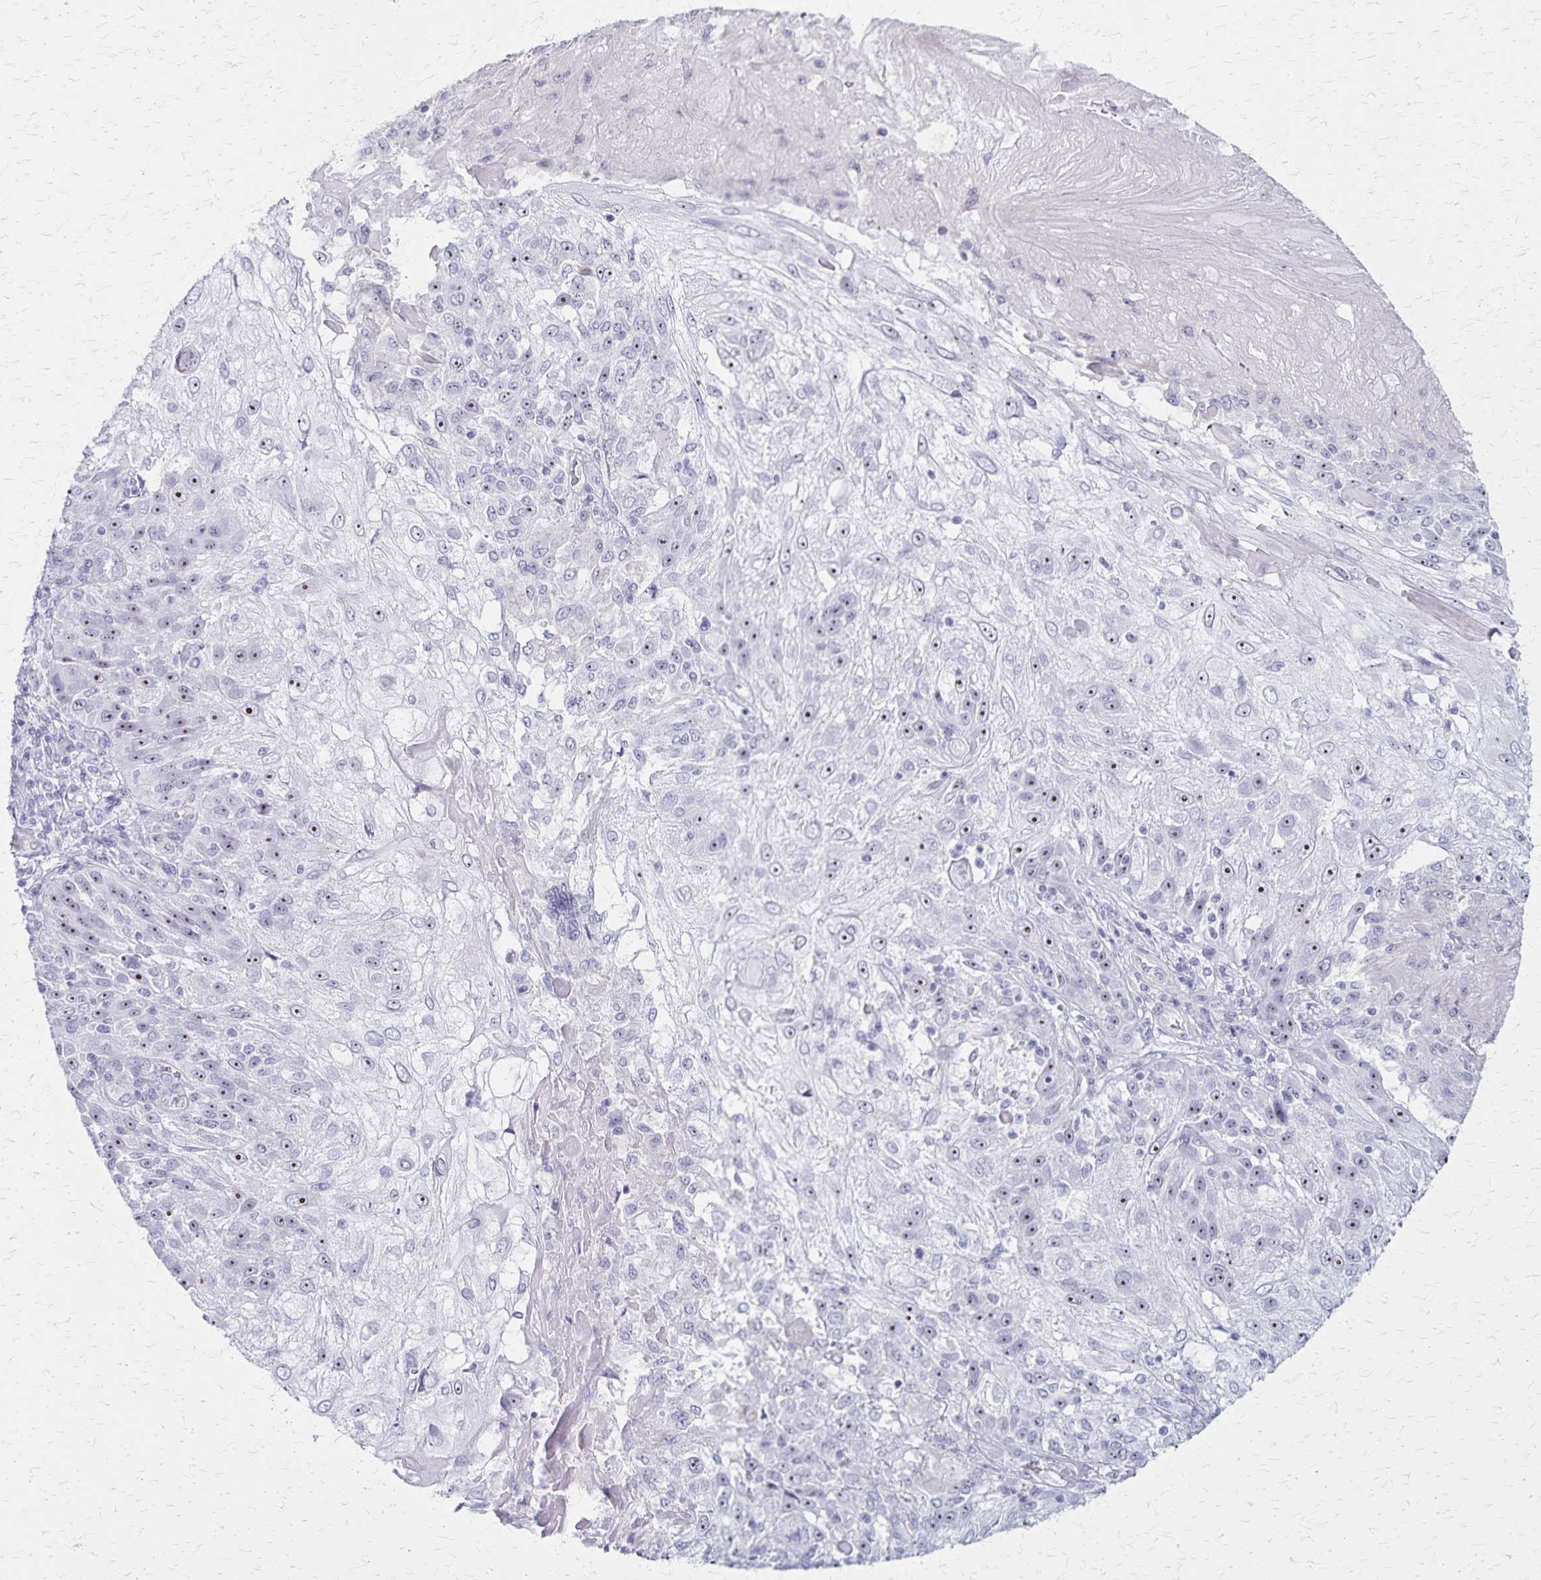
{"staining": {"intensity": "weak", "quantity": "25%-75%", "location": "nuclear"}, "tissue": "skin cancer", "cell_type": "Tumor cells", "image_type": "cancer", "snomed": [{"axis": "morphology", "description": "Normal tissue, NOS"}, {"axis": "morphology", "description": "Squamous cell carcinoma, NOS"}, {"axis": "topography", "description": "Skin"}], "caption": "Protein staining exhibits weak nuclear staining in approximately 25%-75% of tumor cells in skin squamous cell carcinoma.", "gene": "DLK2", "patient": {"sex": "female", "age": 83}}